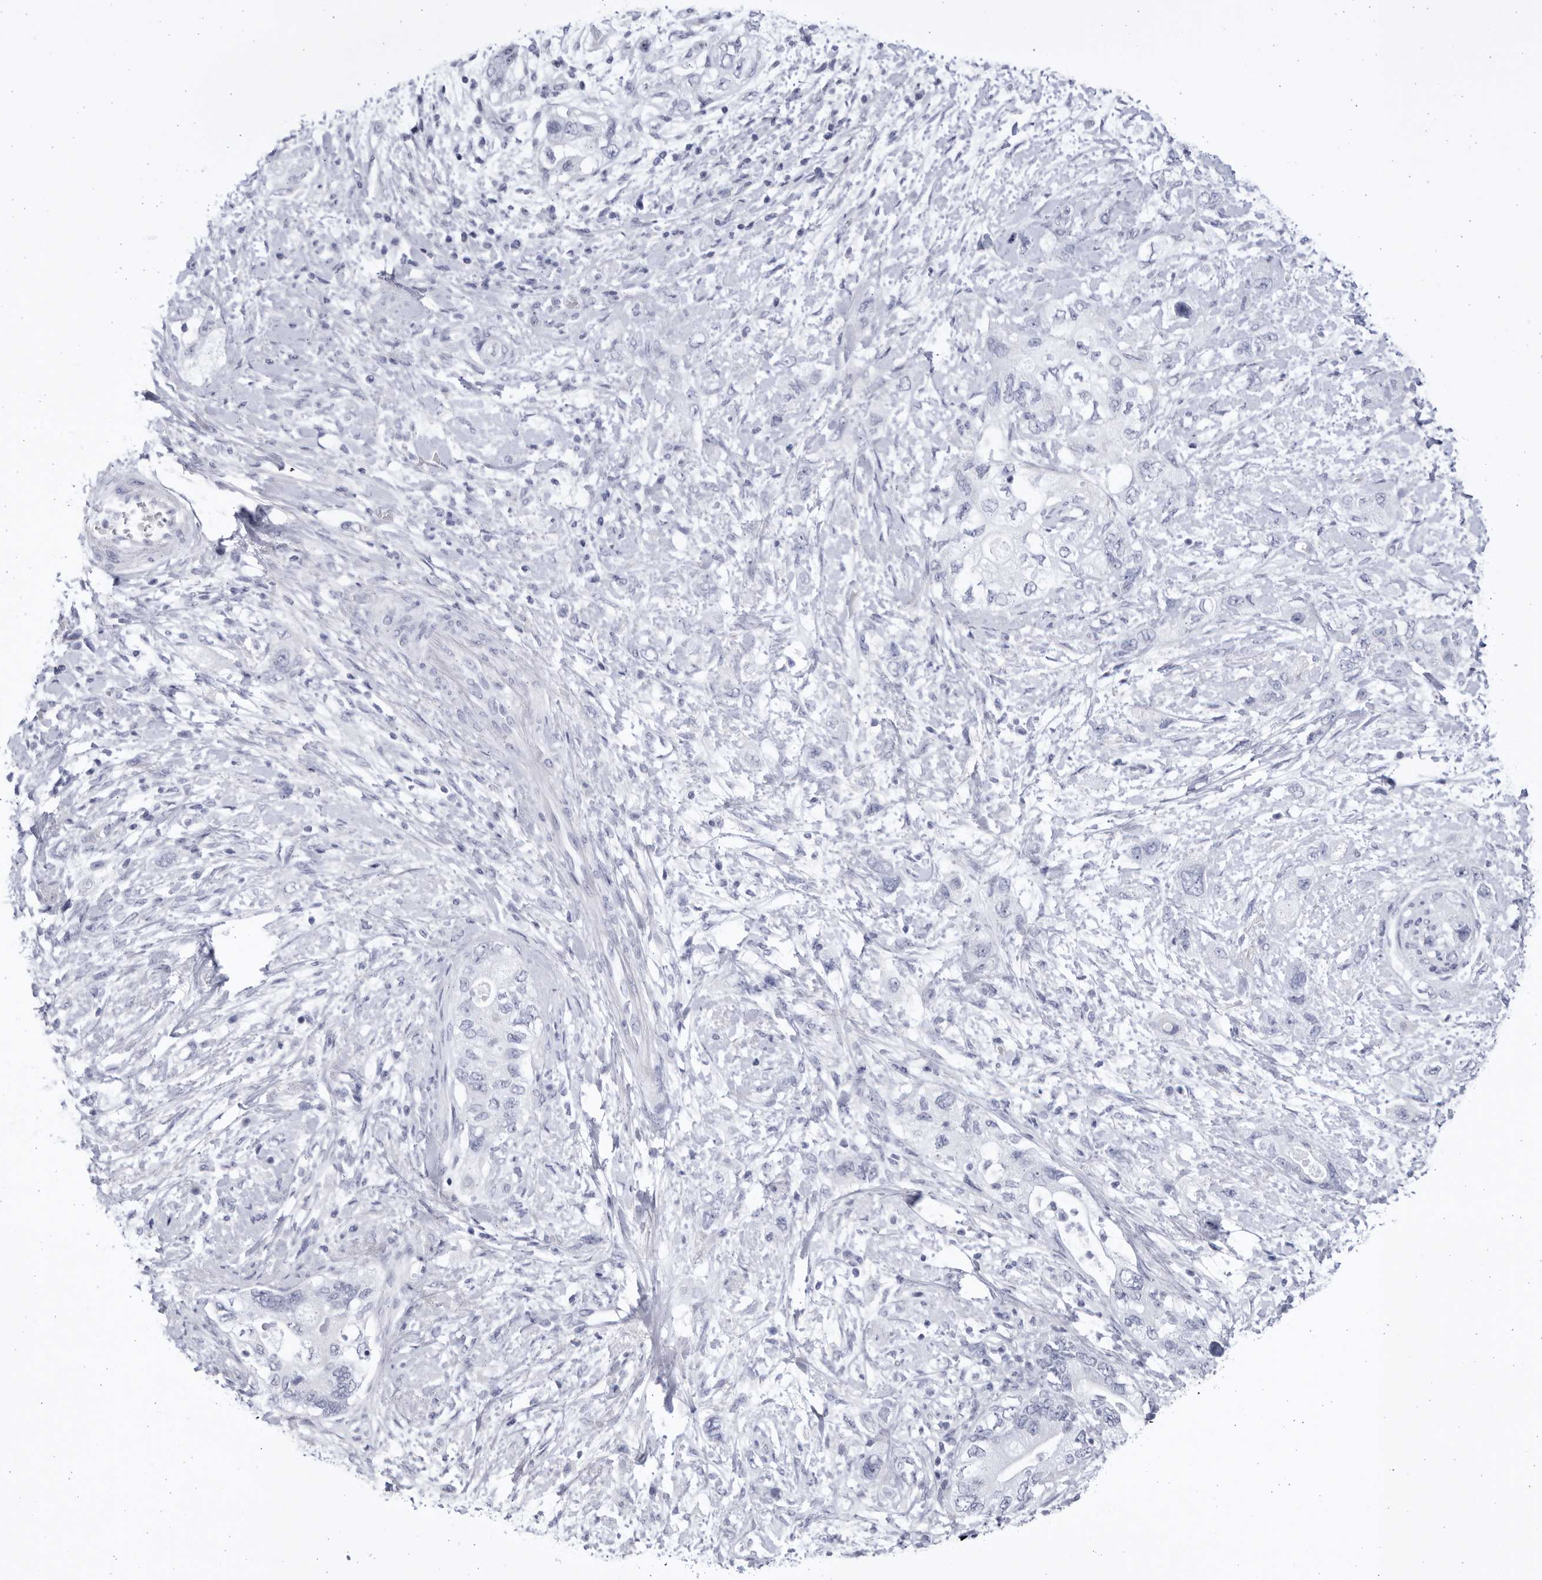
{"staining": {"intensity": "negative", "quantity": "none", "location": "none"}, "tissue": "pancreatic cancer", "cell_type": "Tumor cells", "image_type": "cancer", "snomed": [{"axis": "morphology", "description": "Adenocarcinoma, NOS"}, {"axis": "topography", "description": "Pancreas"}], "caption": "Tumor cells show no significant protein expression in pancreatic adenocarcinoma.", "gene": "CCDC181", "patient": {"sex": "female", "age": 73}}